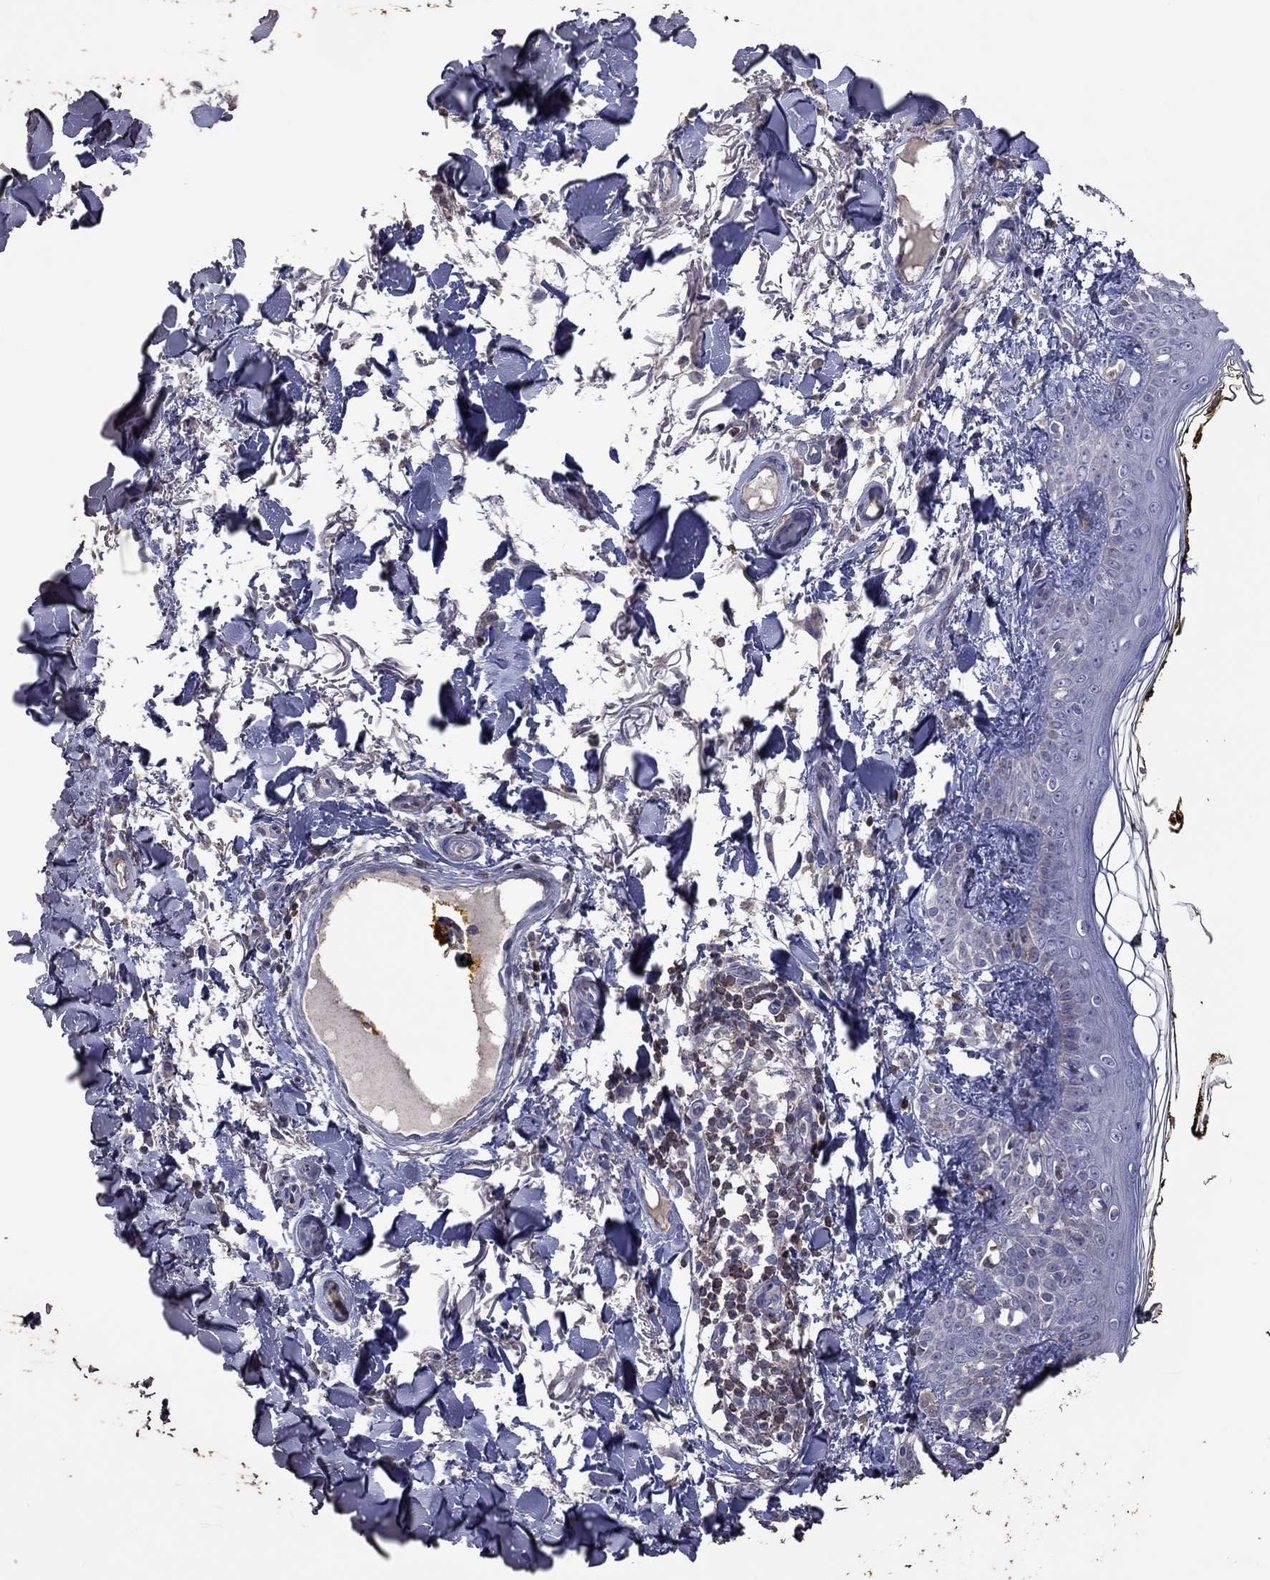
{"staining": {"intensity": "negative", "quantity": "none", "location": "none"}, "tissue": "skin", "cell_type": "Fibroblasts", "image_type": "normal", "snomed": [{"axis": "morphology", "description": "Normal tissue, NOS"}, {"axis": "topography", "description": "Skin"}], "caption": "Immunohistochemistry (IHC) of unremarkable skin demonstrates no expression in fibroblasts. (Immunohistochemistry, brightfield microscopy, high magnification).", "gene": "ENSG00000288520", "patient": {"sex": "male", "age": 76}}